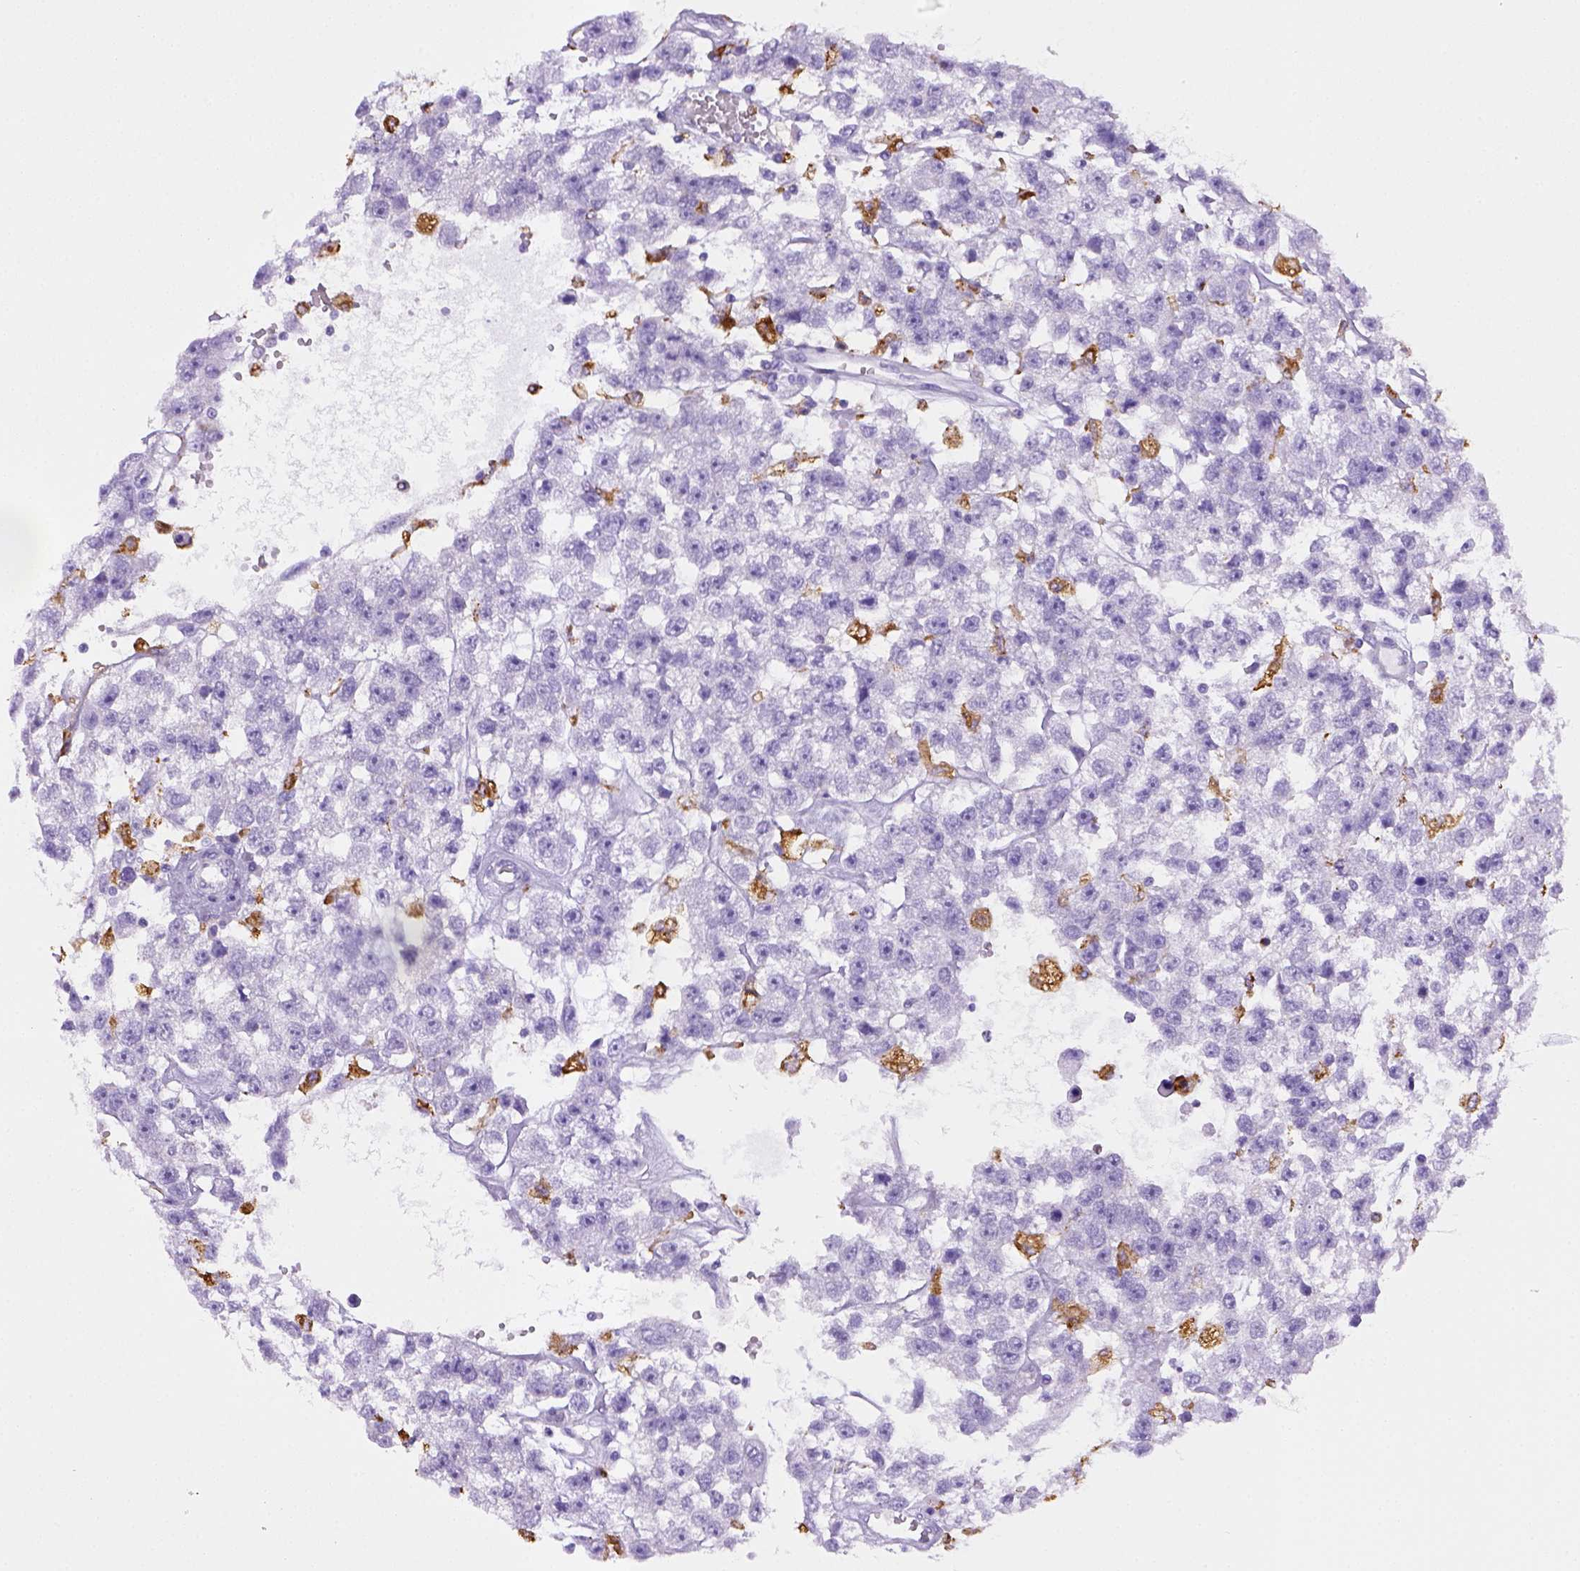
{"staining": {"intensity": "negative", "quantity": "none", "location": "none"}, "tissue": "testis cancer", "cell_type": "Tumor cells", "image_type": "cancer", "snomed": [{"axis": "morphology", "description": "Seminoma, NOS"}, {"axis": "topography", "description": "Testis"}], "caption": "DAB (3,3'-diaminobenzidine) immunohistochemical staining of testis cancer displays no significant expression in tumor cells. (DAB (3,3'-diaminobenzidine) IHC with hematoxylin counter stain).", "gene": "CD68", "patient": {"sex": "male", "age": 34}}